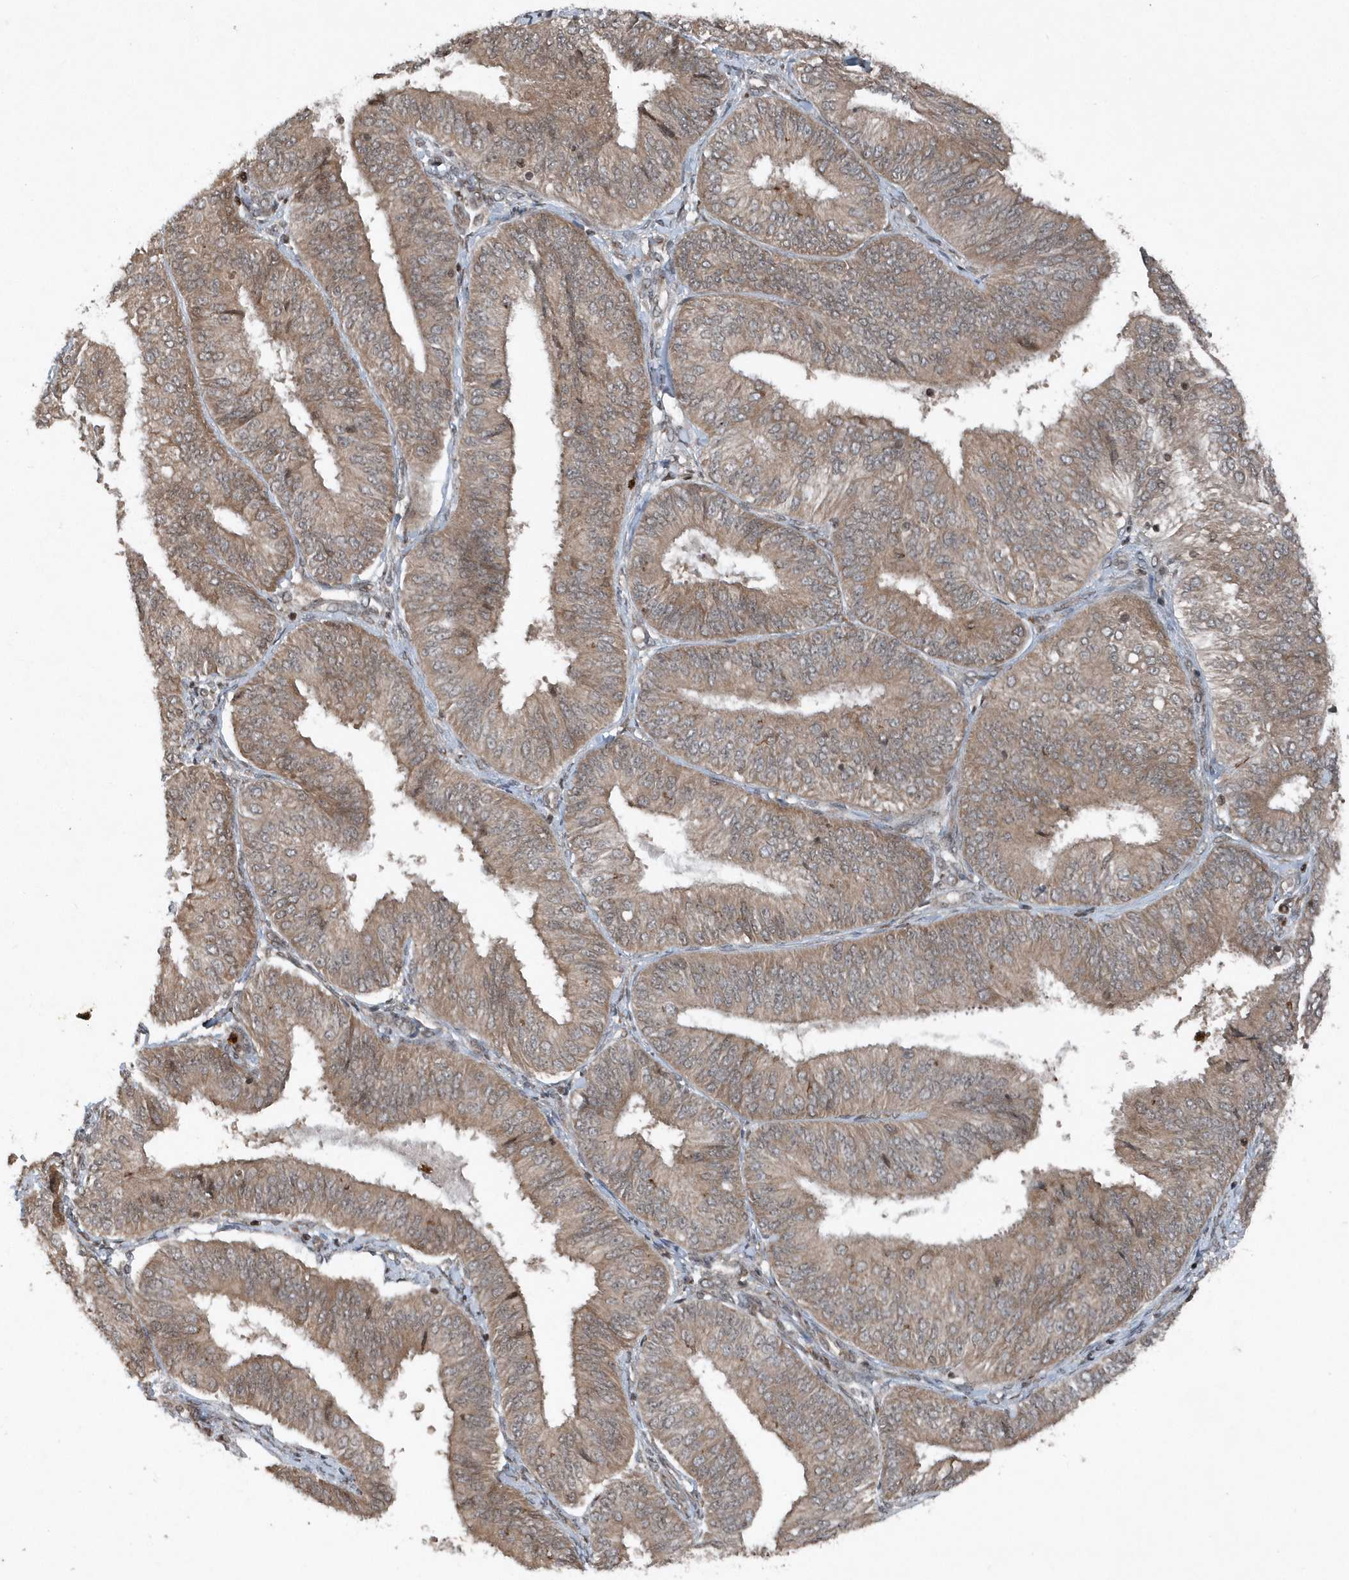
{"staining": {"intensity": "moderate", "quantity": ">75%", "location": "cytoplasmic/membranous"}, "tissue": "endometrial cancer", "cell_type": "Tumor cells", "image_type": "cancer", "snomed": [{"axis": "morphology", "description": "Adenocarcinoma, NOS"}, {"axis": "topography", "description": "Endometrium"}], "caption": "Immunohistochemistry (DAB) staining of endometrial cancer reveals moderate cytoplasmic/membranous protein expression in approximately >75% of tumor cells.", "gene": "EIF2B1", "patient": {"sex": "female", "age": 58}}